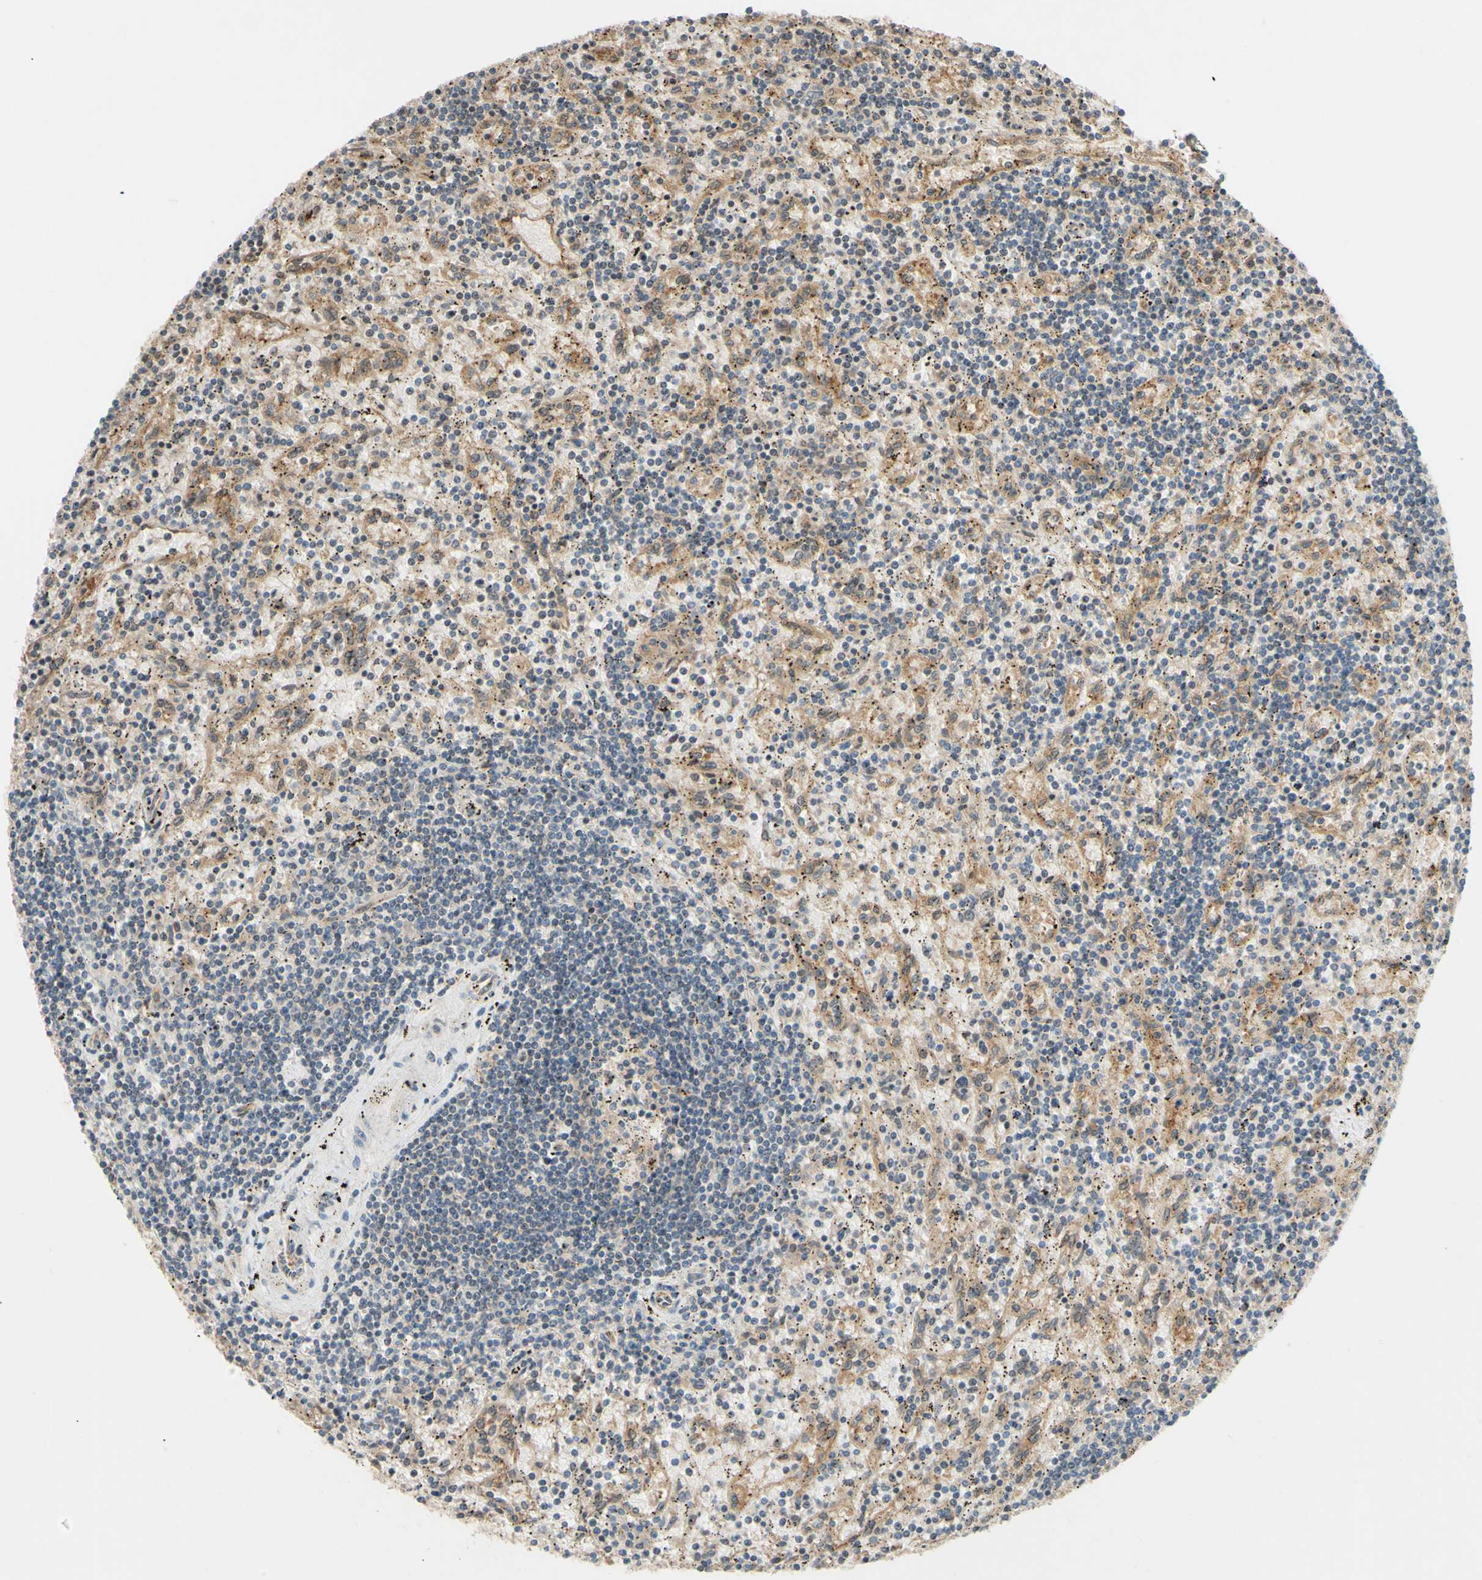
{"staining": {"intensity": "negative", "quantity": "none", "location": "none"}, "tissue": "lymphoma", "cell_type": "Tumor cells", "image_type": "cancer", "snomed": [{"axis": "morphology", "description": "Malignant lymphoma, non-Hodgkin's type, Low grade"}, {"axis": "topography", "description": "Spleen"}], "caption": "Immunohistochemical staining of human malignant lymphoma, non-Hodgkin's type (low-grade) displays no significant positivity in tumor cells.", "gene": "DYNLRB1", "patient": {"sex": "male", "age": 76}}